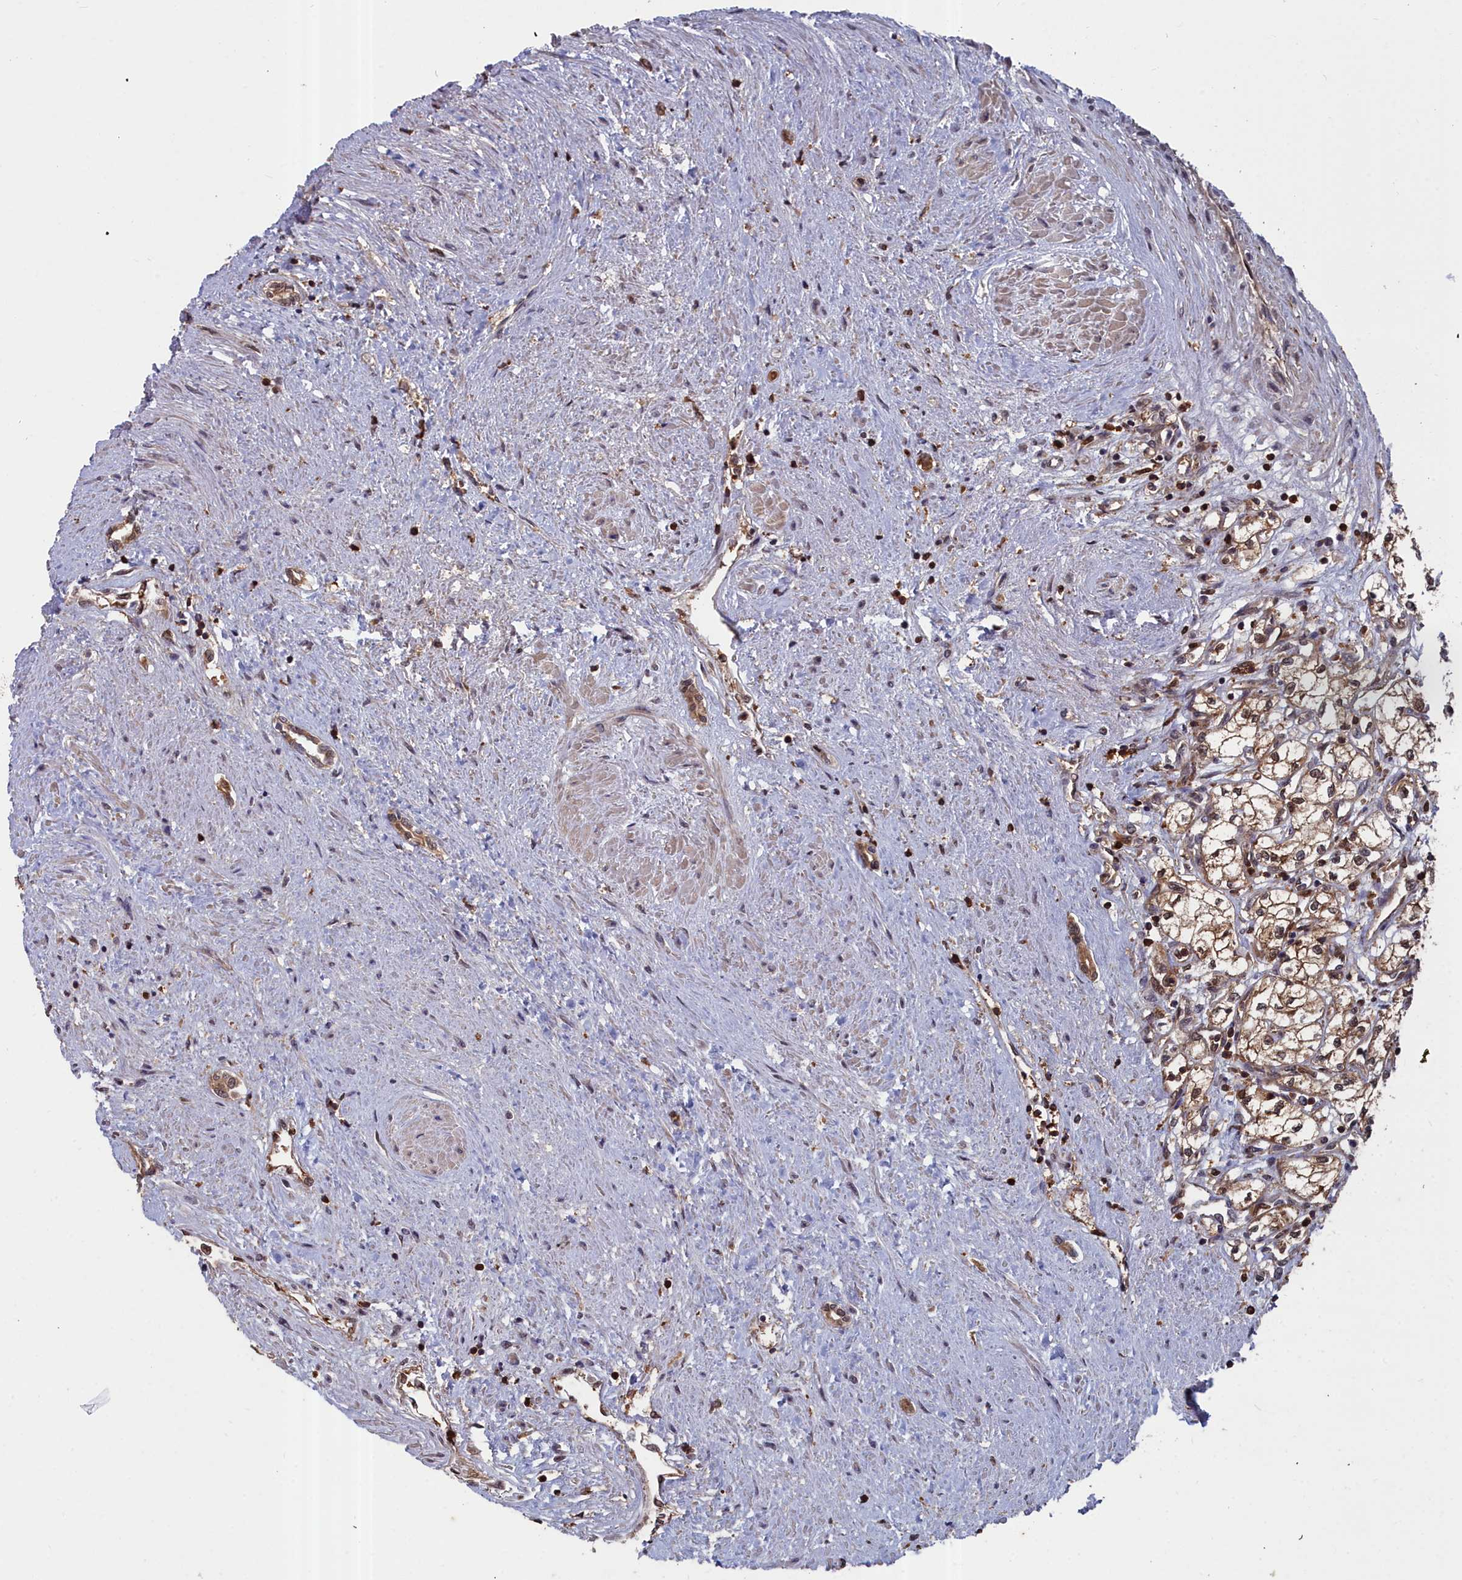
{"staining": {"intensity": "moderate", "quantity": ">75%", "location": "cytoplasmic/membranous,nuclear"}, "tissue": "renal cancer", "cell_type": "Tumor cells", "image_type": "cancer", "snomed": [{"axis": "morphology", "description": "Adenocarcinoma, NOS"}, {"axis": "topography", "description": "Kidney"}], "caption": "This photomicrograph reveals IHC staining of human adenocarcinoma (renal), with medium moderate cytoplasmic/membranous and nuclear positivity in about >75% of tumor cells.", "gene": "GFRA2", "patient": {"sex": "male", "age": 59}}